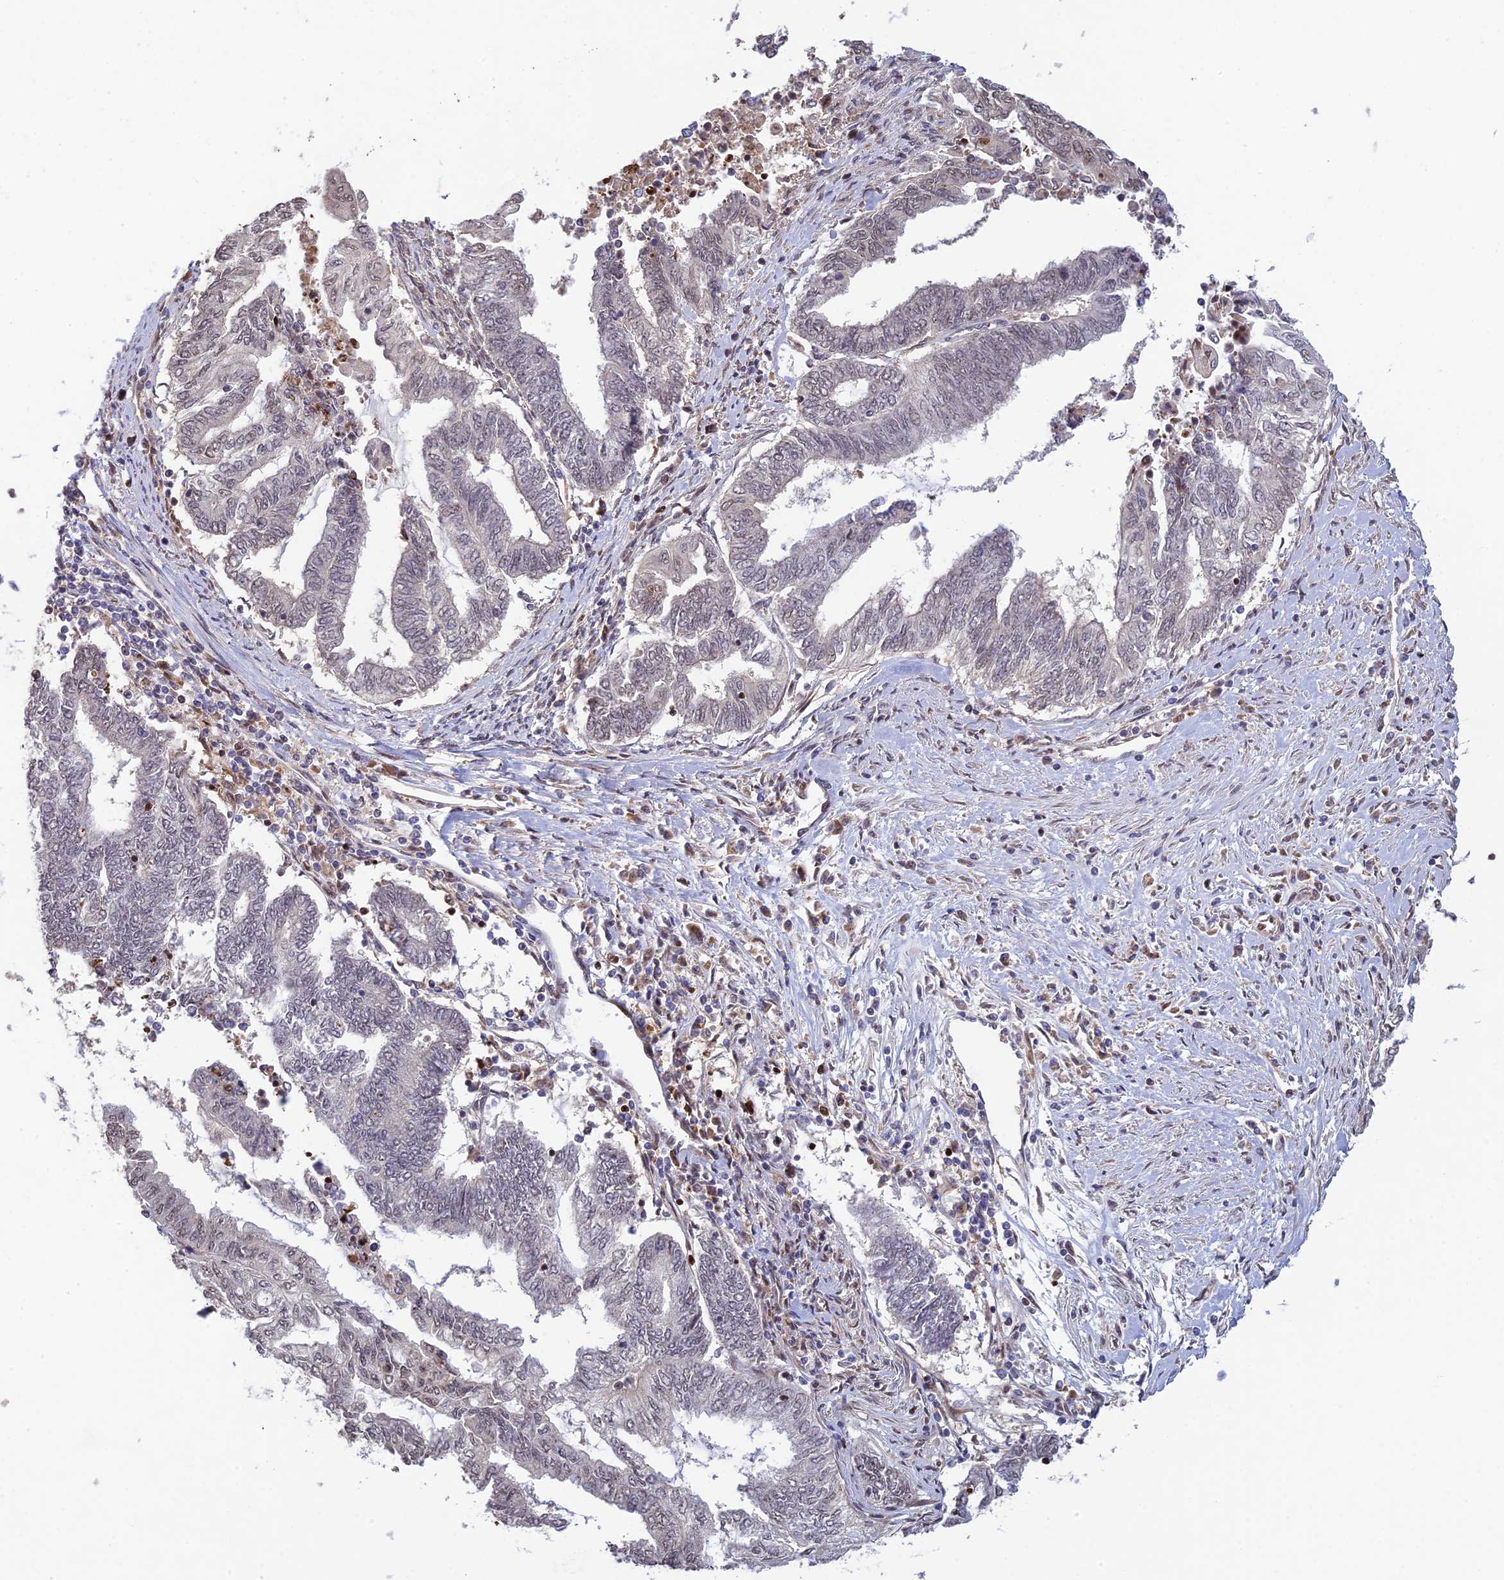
{"staining": {"intensity": "weak", "quantity": "<25%", "location": "nuclear"}, "tissue": "endometrial cancer", "cell_type": "Tumor cells", "image_type": "cancer", "snomed": [{"axis": "morphology", "description": "Adenocarcinoma, NOS"}, {"axis": "topography", "description": "Uterus"}, {"axis": "topography", "description": "Endometrium"}], "caption": "This photomicrograph is of endometrial cancer stained with immunohistochemistry to label a protein in brown with the nuclei are counter-stained blue. There is no staining in tumor cells.", "gene": "UFSP2", "patient": {"sex": "female", "age": 70}}